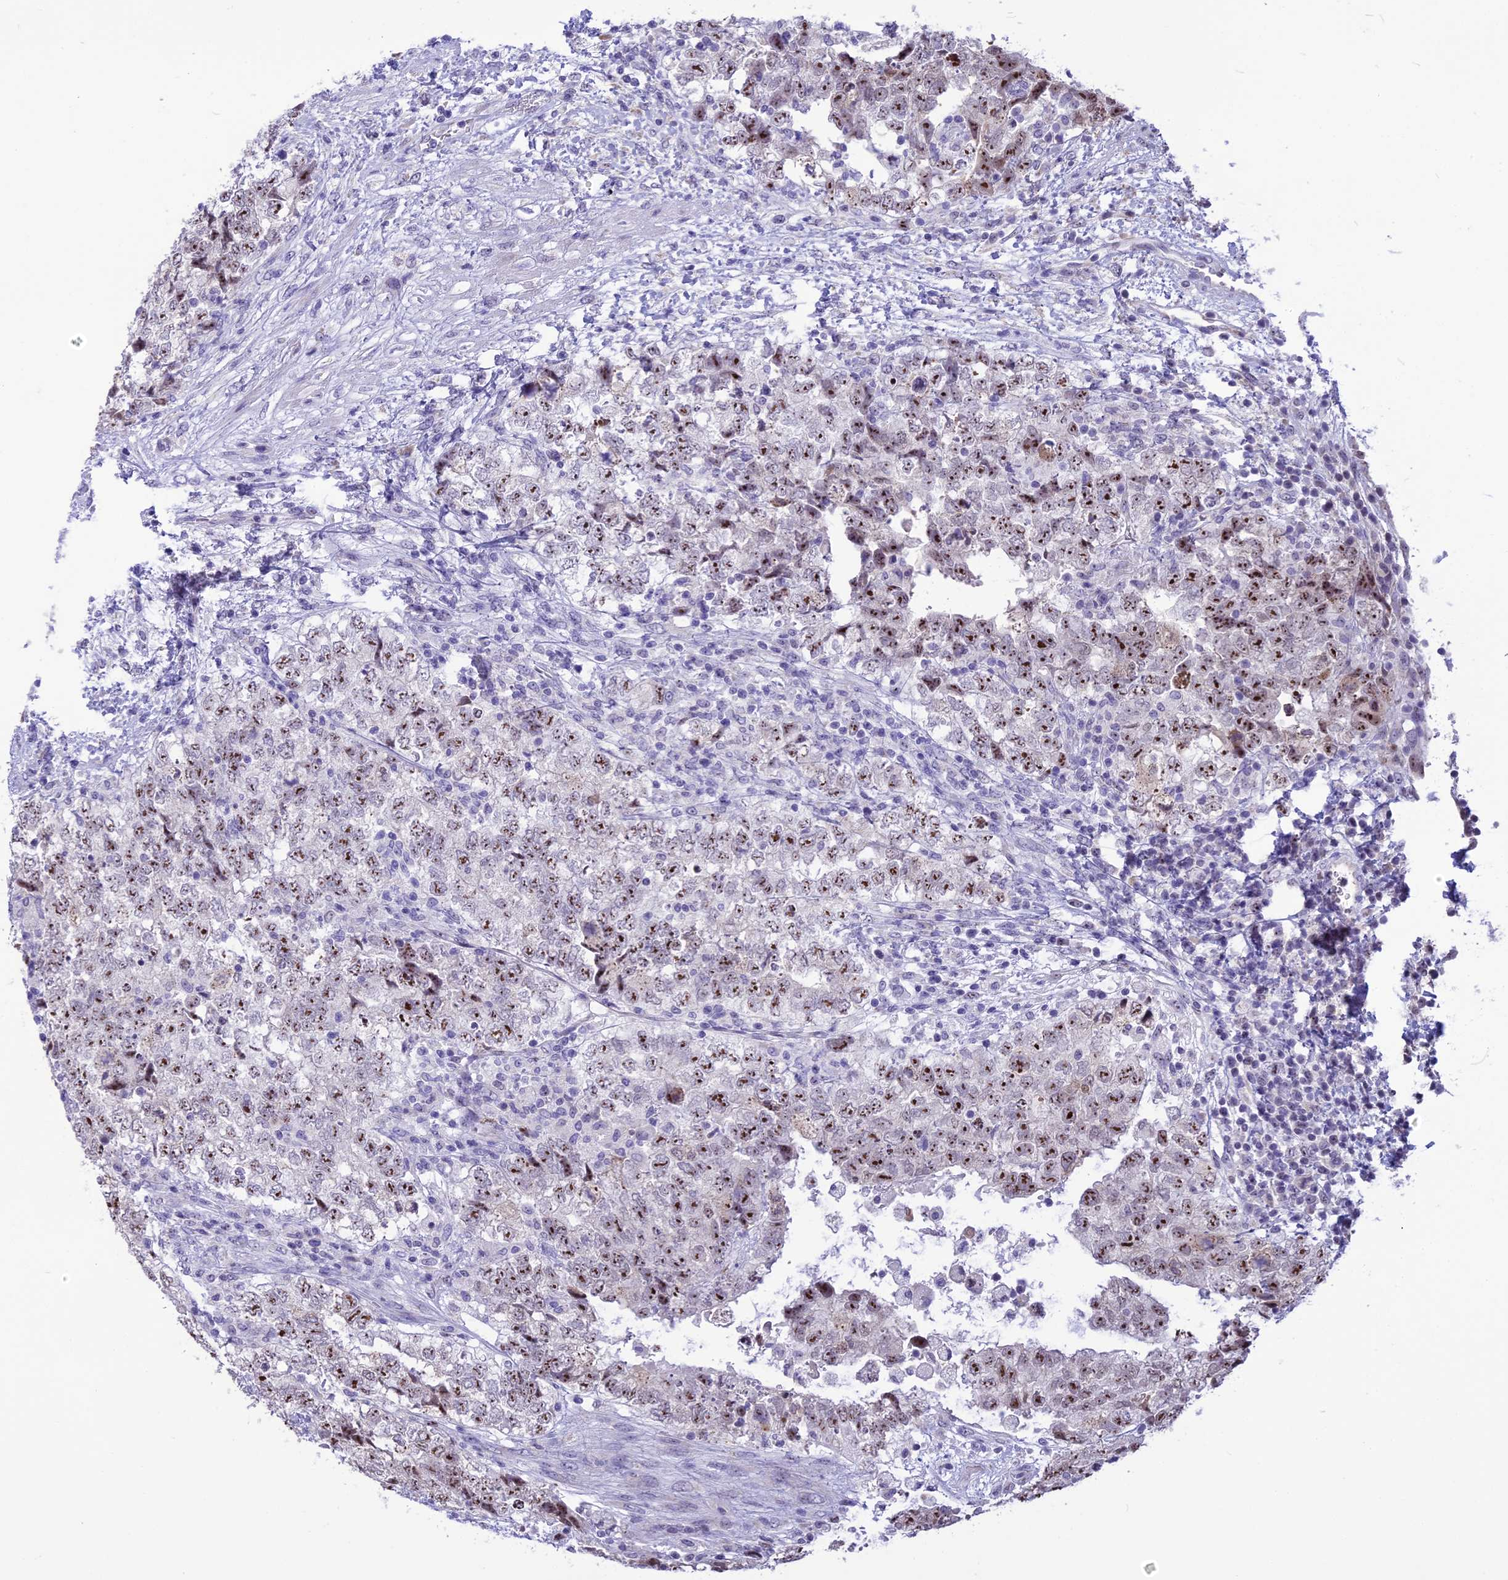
{"staining": {"intensity": "strong", "quantity": ">75%", "location": "nuclear"}, "tissue": "testis cancer", "cell_type": "Tumor cells", "image_type": "cancer", "snomed": [{"axis": "morphology", "description": "Carcinoma, Embryonal, NOS"}, {"axis": "topography", "description": "Testis"}], "caption": "Immunohistochemistry of embryonal carcinoma (testis) demonstrates high levels of strong nuclear positivity in about >75% of tumor cells. (Brightfield microscopy of DAB IHC at high magnification).", "gene": "CMSS1", "patient": {"sex": "male", "age": 37}}